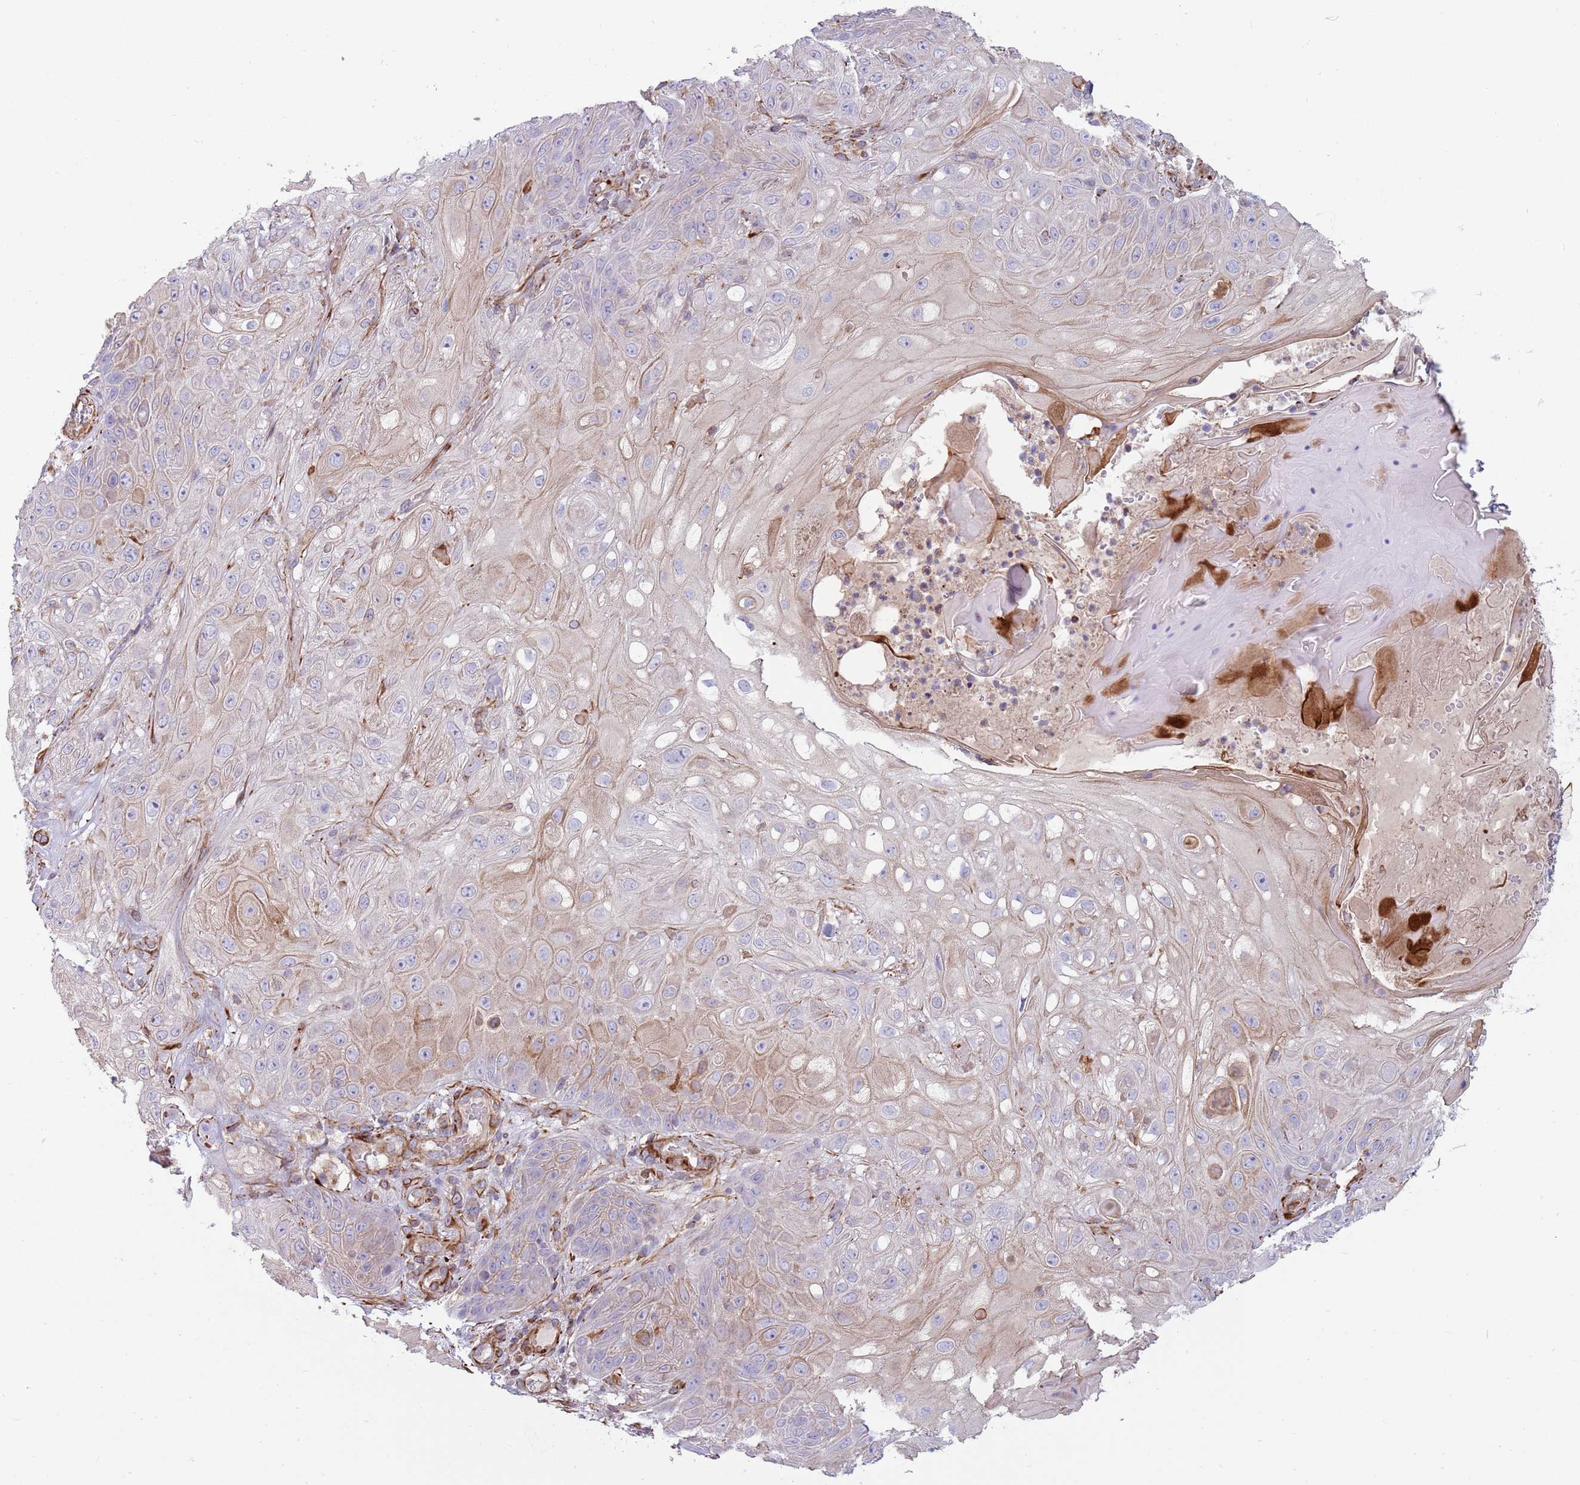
{"staining": {"intensity": "weak", "quantity": "<25%", "location": "cytoplasmic/membranous"}, "tissue": "skin cancer", "cell_type": "Tumor cells", "image_type": "cancer", "snomed": [{"axis": "morphology", "description": "Normal tissue, NOS"}, {"axis": "morphology", "description": "Squamous cell carcinoma, NOS"}, {"axis": "topography", "description": "Skin"}, {"axis": "topography", "description": "Cartilage tissue"}], "caption": "Immunohistochemical staining of human skin cancer exhibits no significant positivity in tumor cells.", "gene": "MOGAT1", "patient": {"sex": "female", "age": 79}}